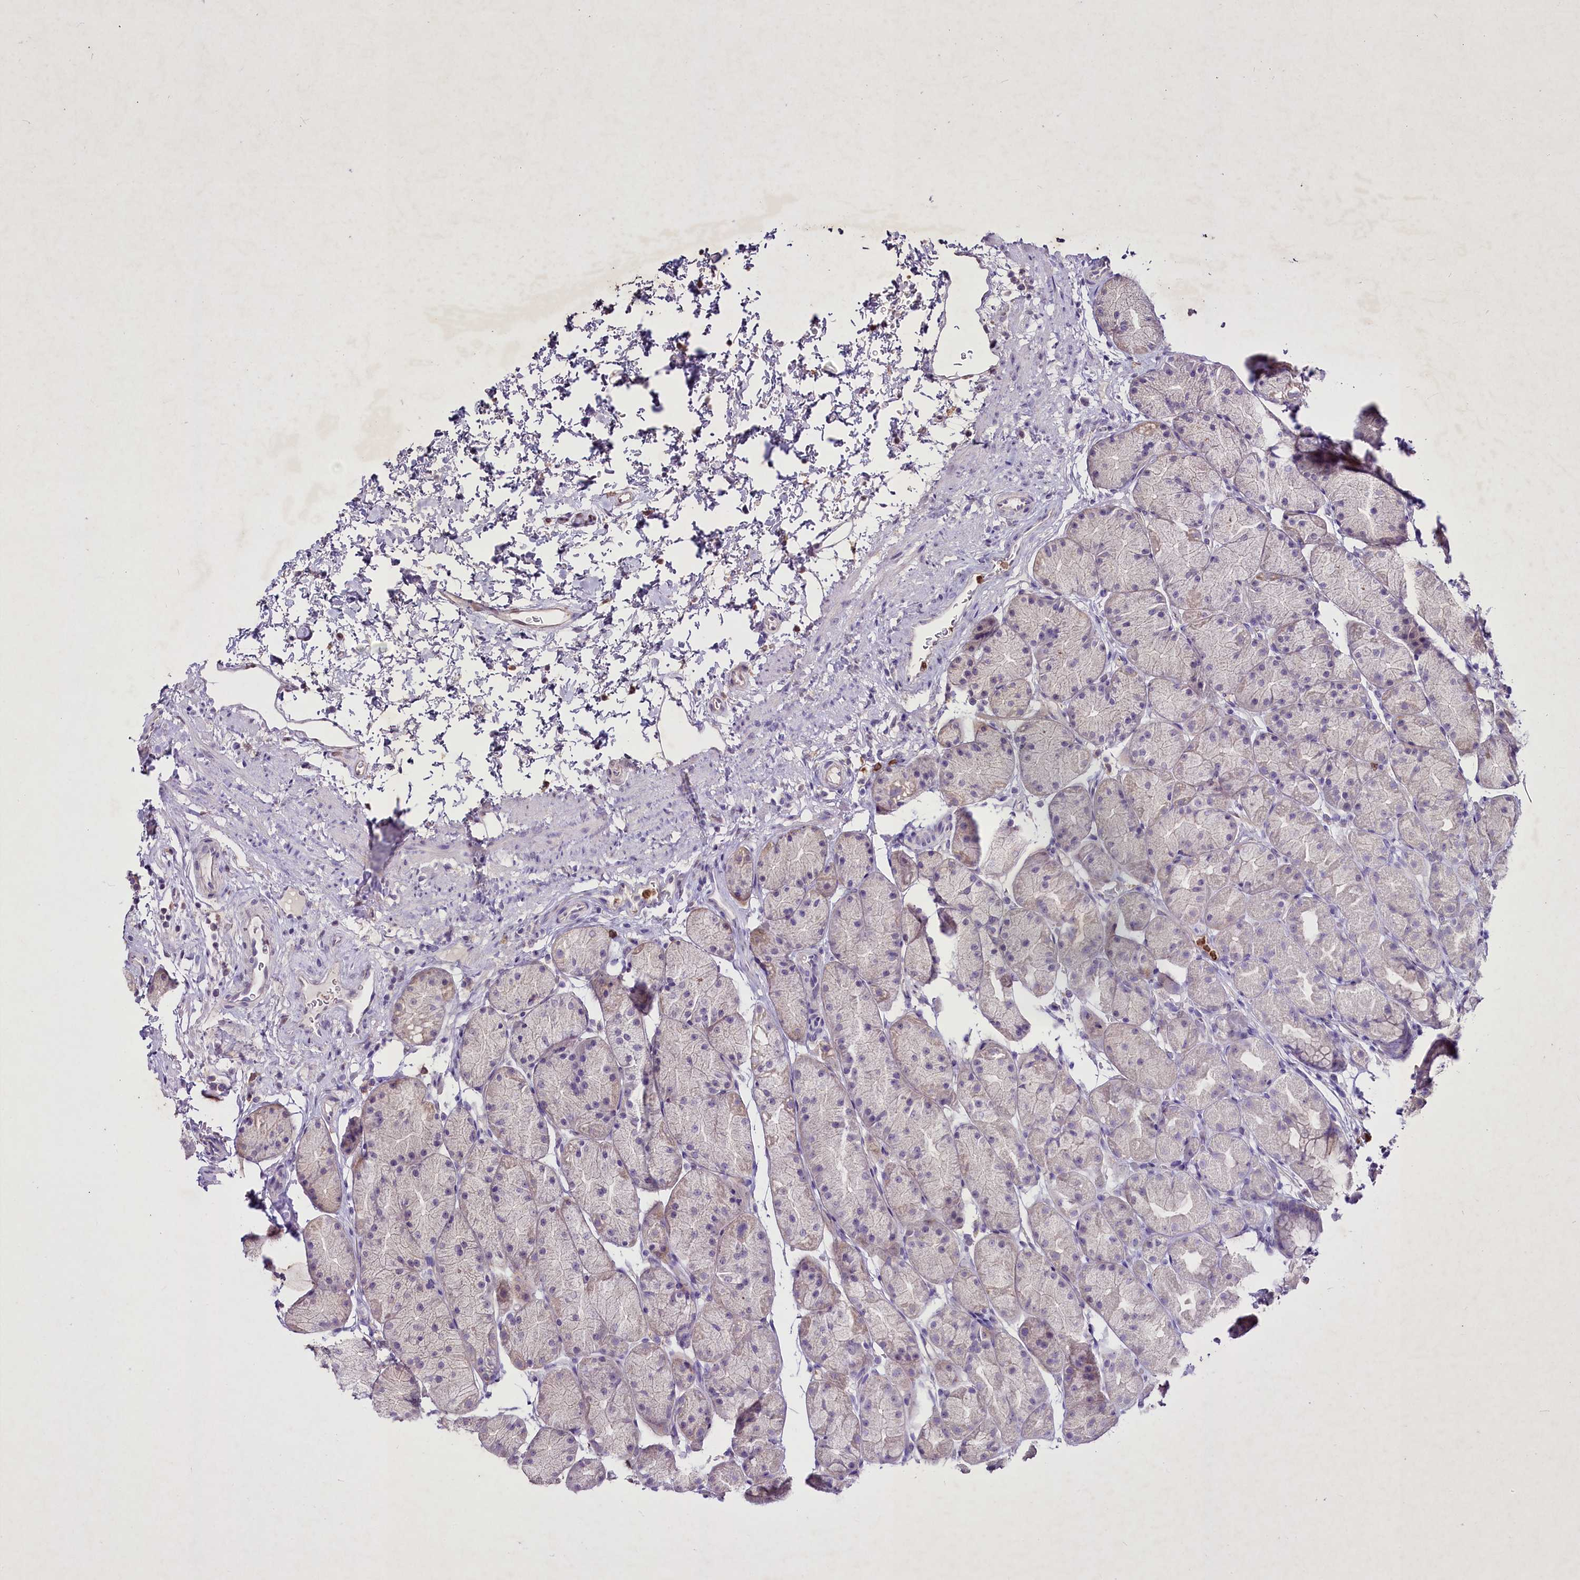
{"staining": {"intensity": "negative", "quantity": "none", "location": "none"}, "tissue": "stomach", "cell_type": "Glandular cells", "image_type": "normal", "snomed": [{"axis": "morphology", "description": "Normal tissue, NOS"}, {"axis": "topography", "description": "Stomach, upper"}, {"axis": "topography", "description": "Stomach"}], "caption": "This histopathology image is of normal stomach stained with immunohistochemistry to label a protein in brown with the nuclei are counter-stained blue. There is no staining in glandular cells. (DAB (3,3'-diaminobenzidine) immunohistochemistry, high magnification).", "gene": "FAM209B", "patient": {"sex": "male", "age": 47}}